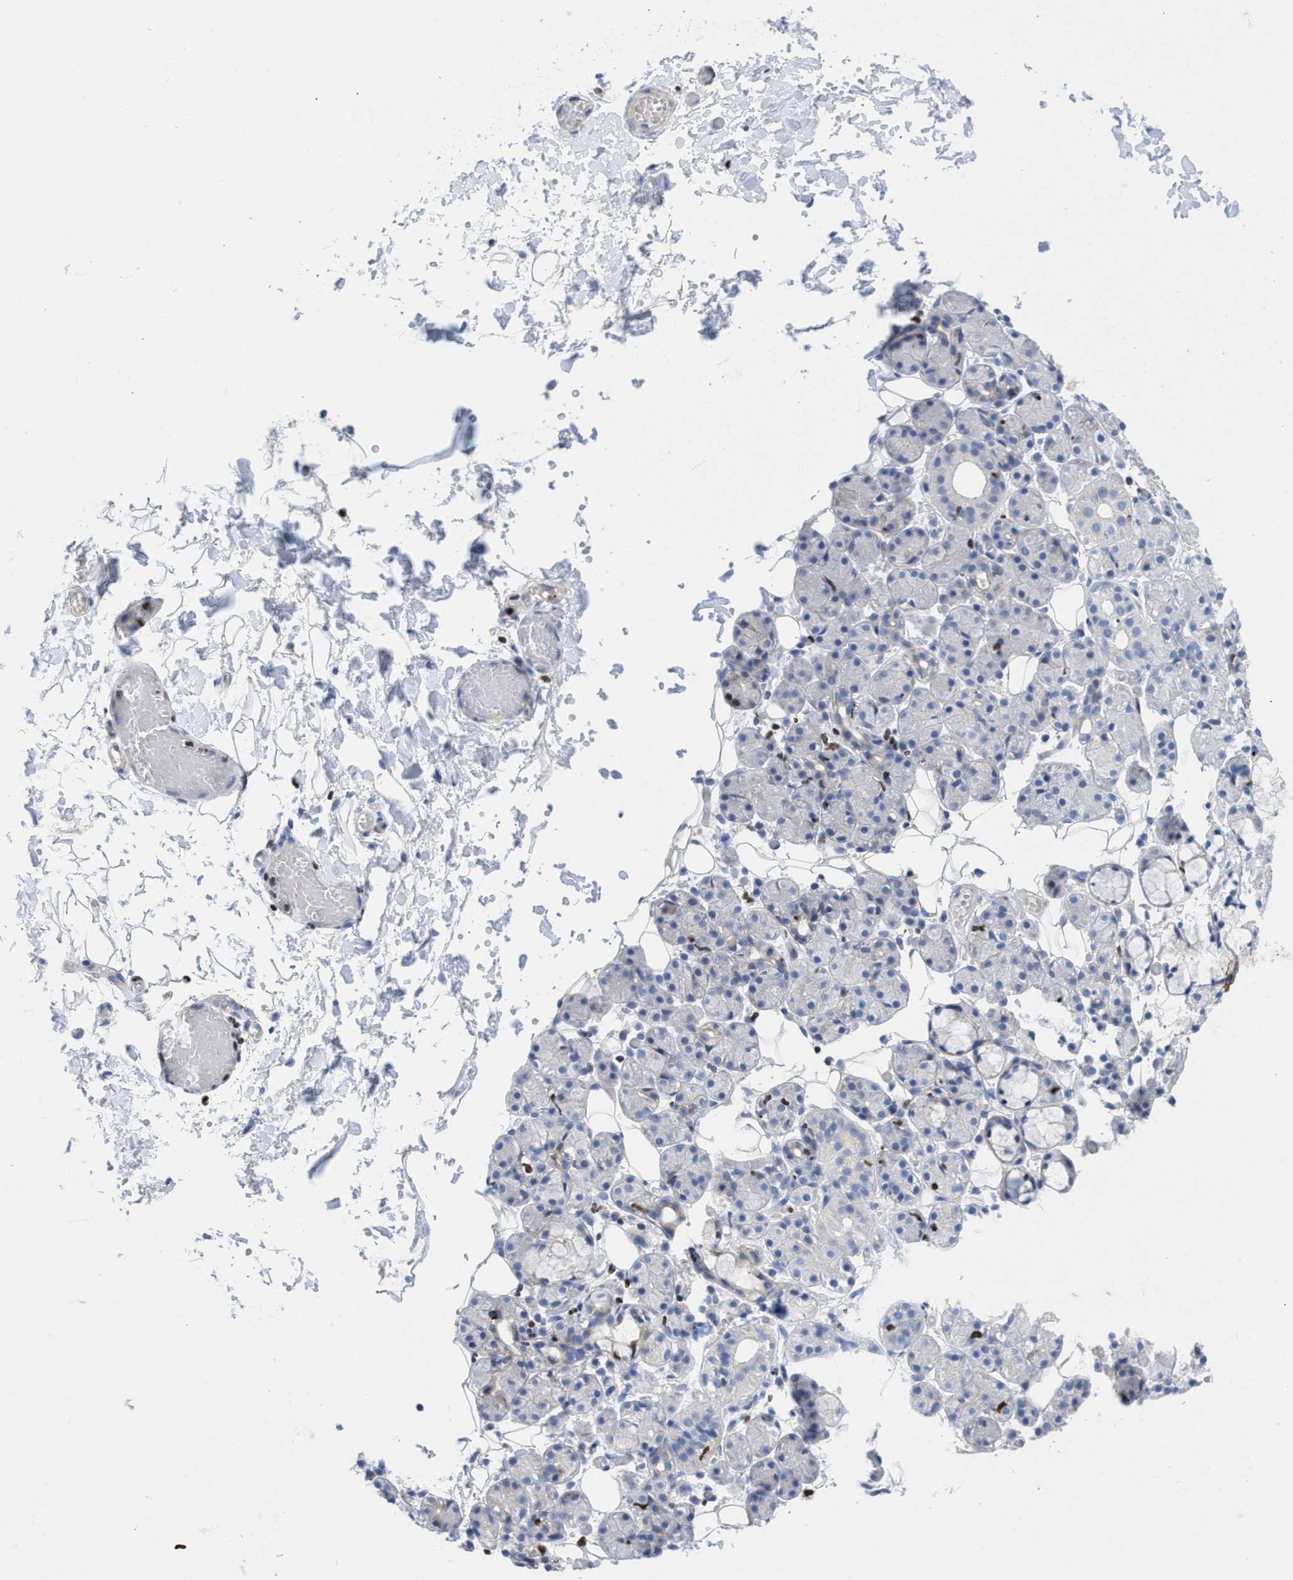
{"staining": {"intensity": "negative", "quantity": "none", "location": "none"}, "tissue": "salivary gland", "cell_type": "Glandular cells", "image_type": "normal", "snomed": [{"axis": "morphology", "description": "Normal tissue, NOS"}, {"axis": "topography", "description": "Salivary gland"}], "caption": "Immunohistochemical staining of normal salivary gland shows no significant positivity in glandular cells. The staining is performed using DAB brown chromogen with nuclei counter-stained in using hematoxylin.", "gene": "CBX2", "patient": {"sex": "male", "age": 63}}